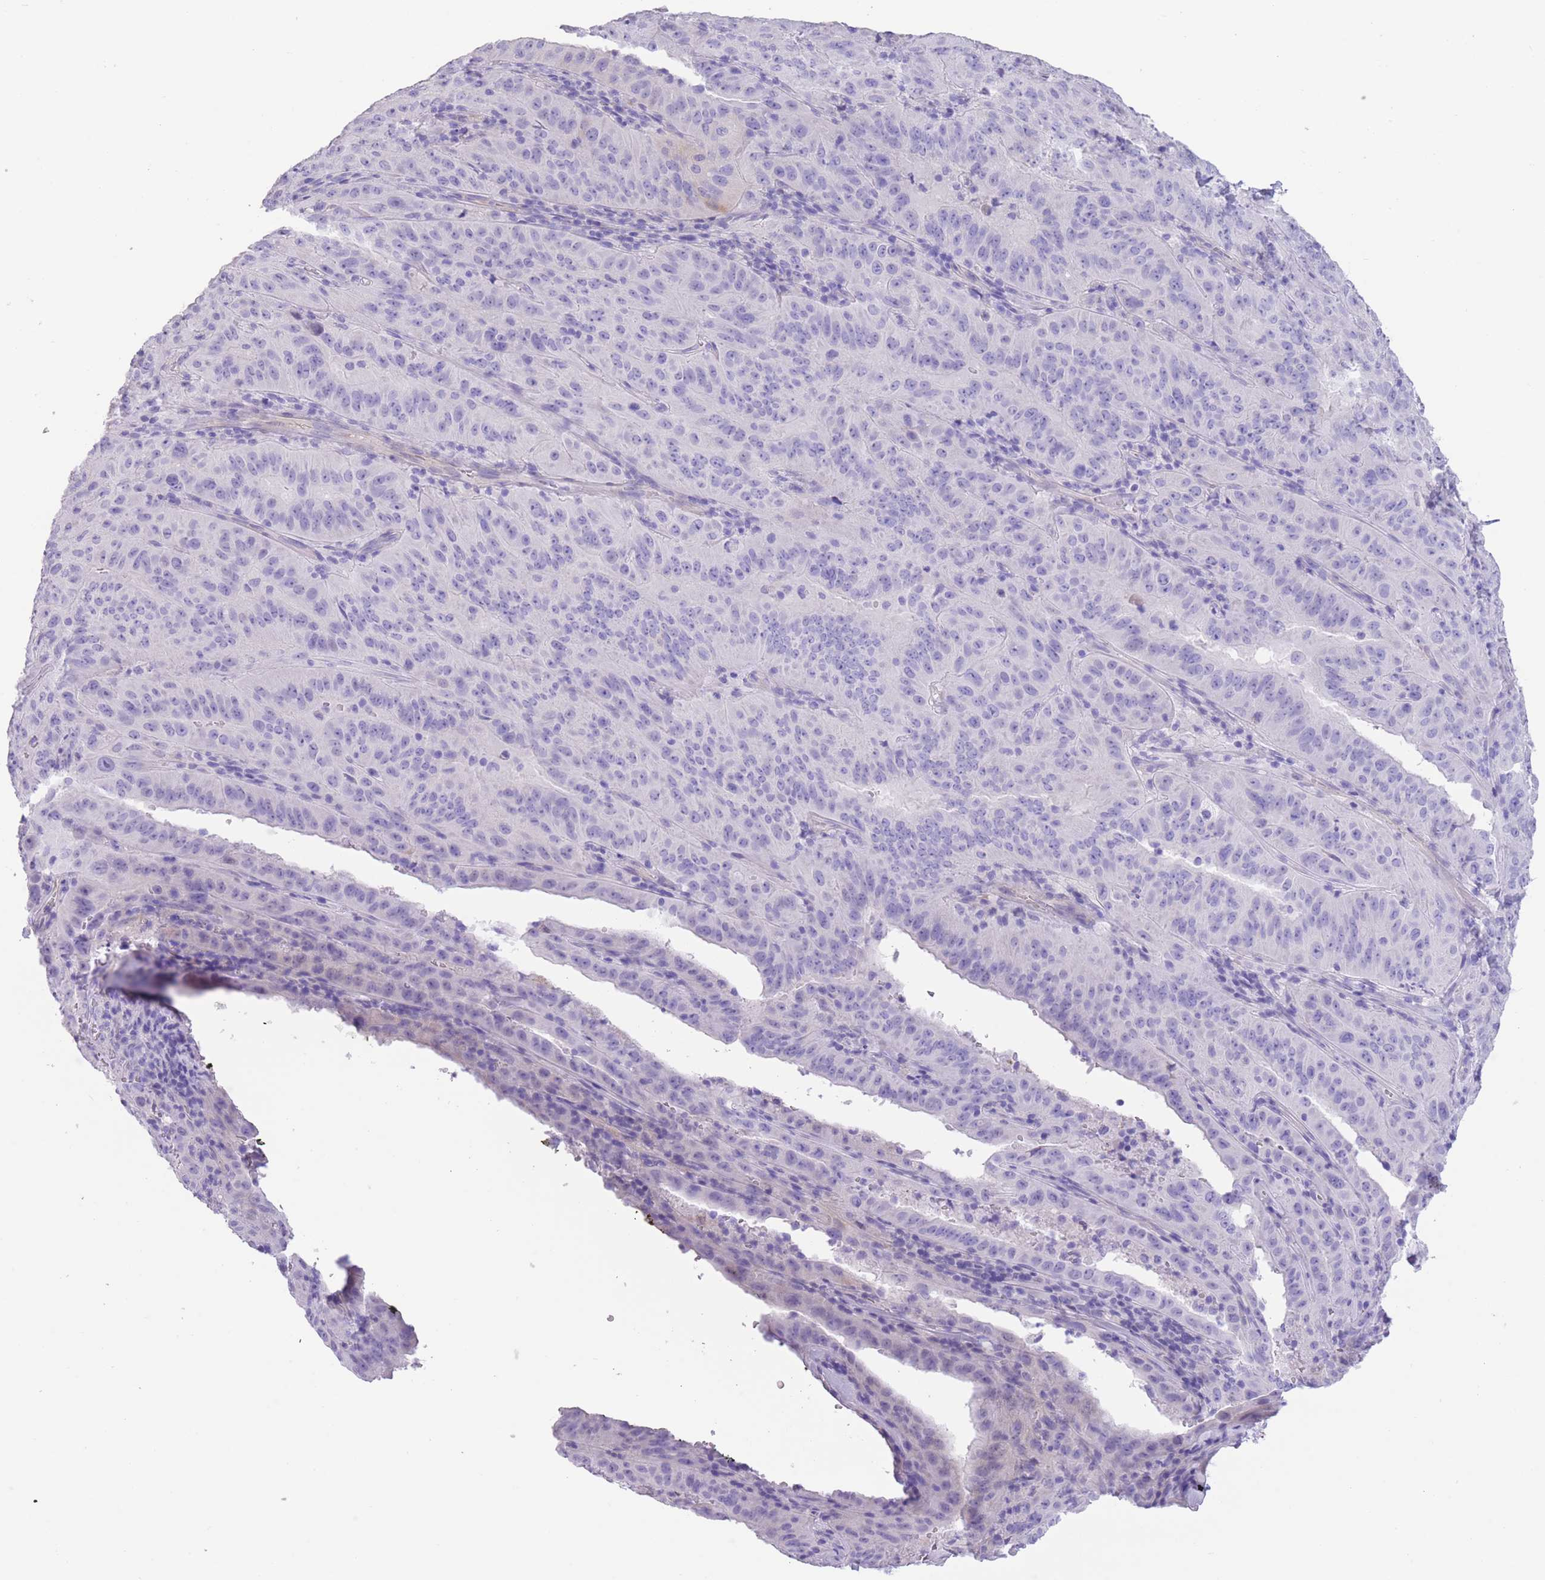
{"staining": {"intensity": "negative", "quantity": "none", "location": "none"}, "tissue": "pancreatic cancer", "cell_type": "Tumor cells", "image_type": "cancer", "snomed": [{"axis": "morphology", "description": "Adenocarcinoma, NOS"}, {"axis": "topography", "description": "Pancreas"}], "caption": "Tumor cells show no significant protein staining in pancreatic adenocarcinoma.", "gene": "RAI2", "patient": {"sex": "male", "age": 63}}